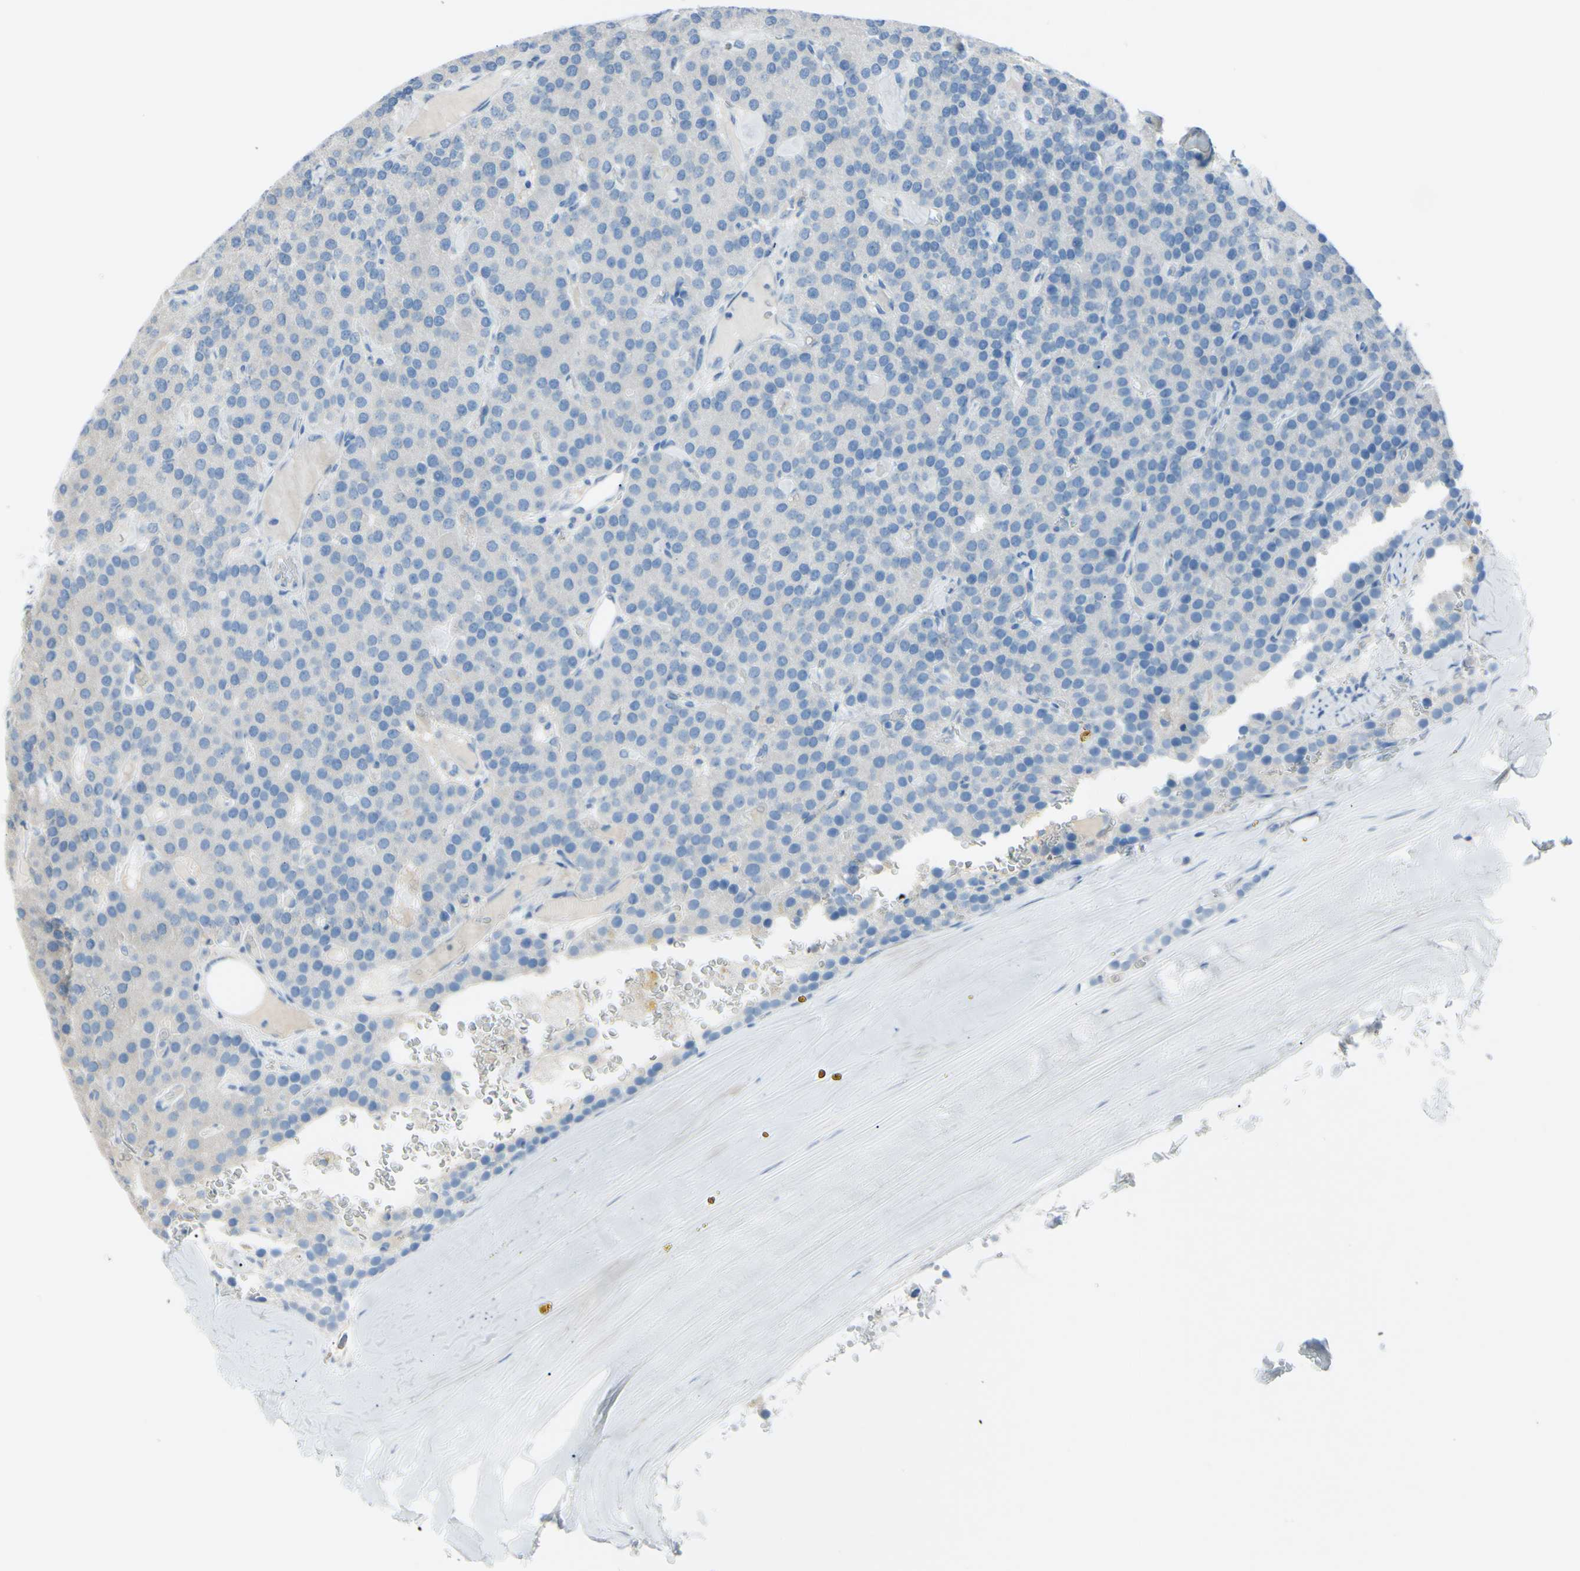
{"staining": {"intensity": "negative", "quantity": "none", "location": "none"}, "tissue": "parathyroid gland", "cell_type": "Glandular cells", "image_type": "normal", "snomed": [{"axis": "morphology", "description": "Normal tissue, NOS"}, {"axis": "morphology", "description": "Adenoma, NOS"}, {"axis": "topography", "description": "Parathyroid gland"}], "caption": "Histopathology image shows no protein positivity in glandular cells of benign parathyroid gland.", "gene": "TFPI2", "patient": {"sex": "female", "age": 86}}